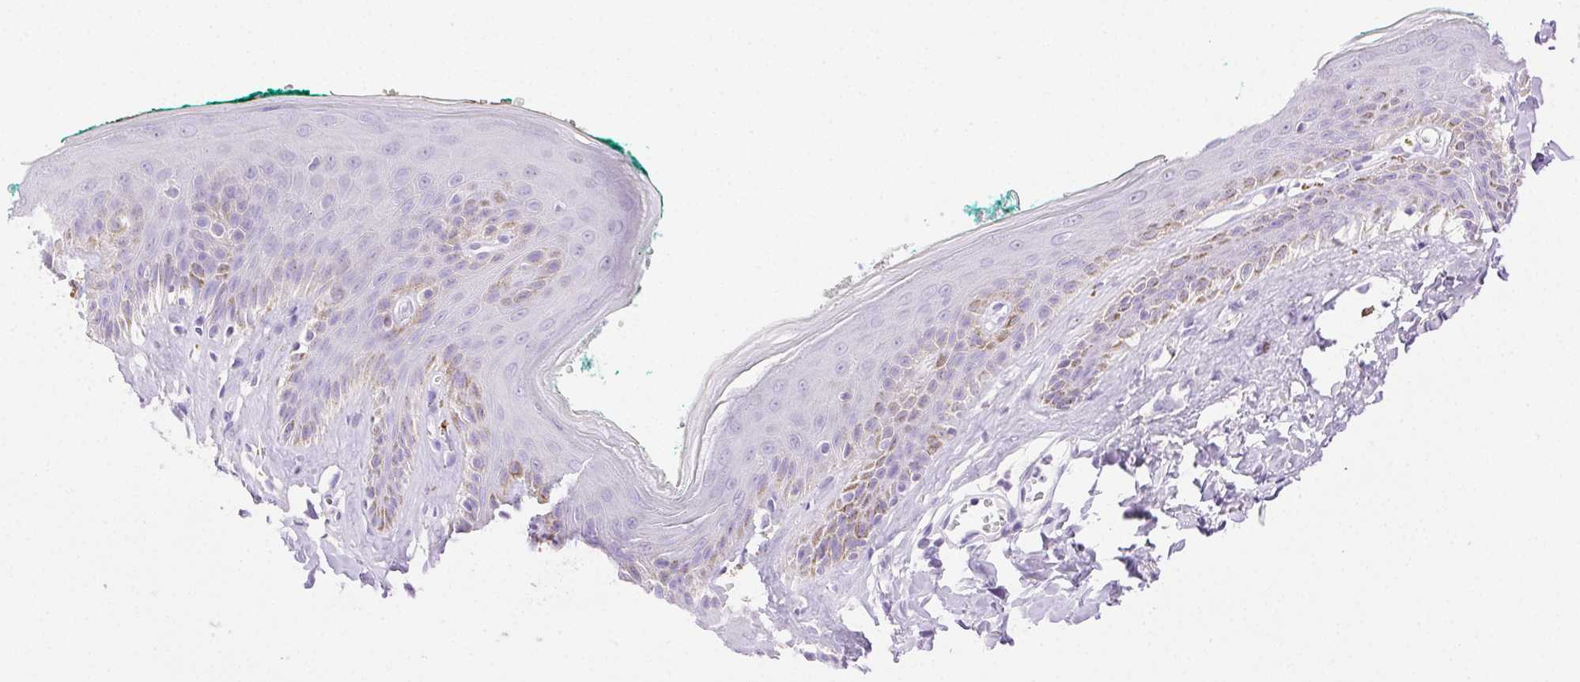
{"staining": {"intensity": "negative", "quantity": "none", "location": "none"}, "tissue": "skin", "cell_type": "Epidermal cells", "image_type": "normal", "snomed": [{"axis": "morphology", "description": "Normal tissue, NOS"}, {"axis": "topography", "description": "Vulva"}, {"axis": "topography", "description": "Peripheral nerve tissue"}], "caption": "The image displays no staining of epidermal cells in benign skin.", "gene": "SPACA4", "patient": {"sex": "female", "age": 66}}